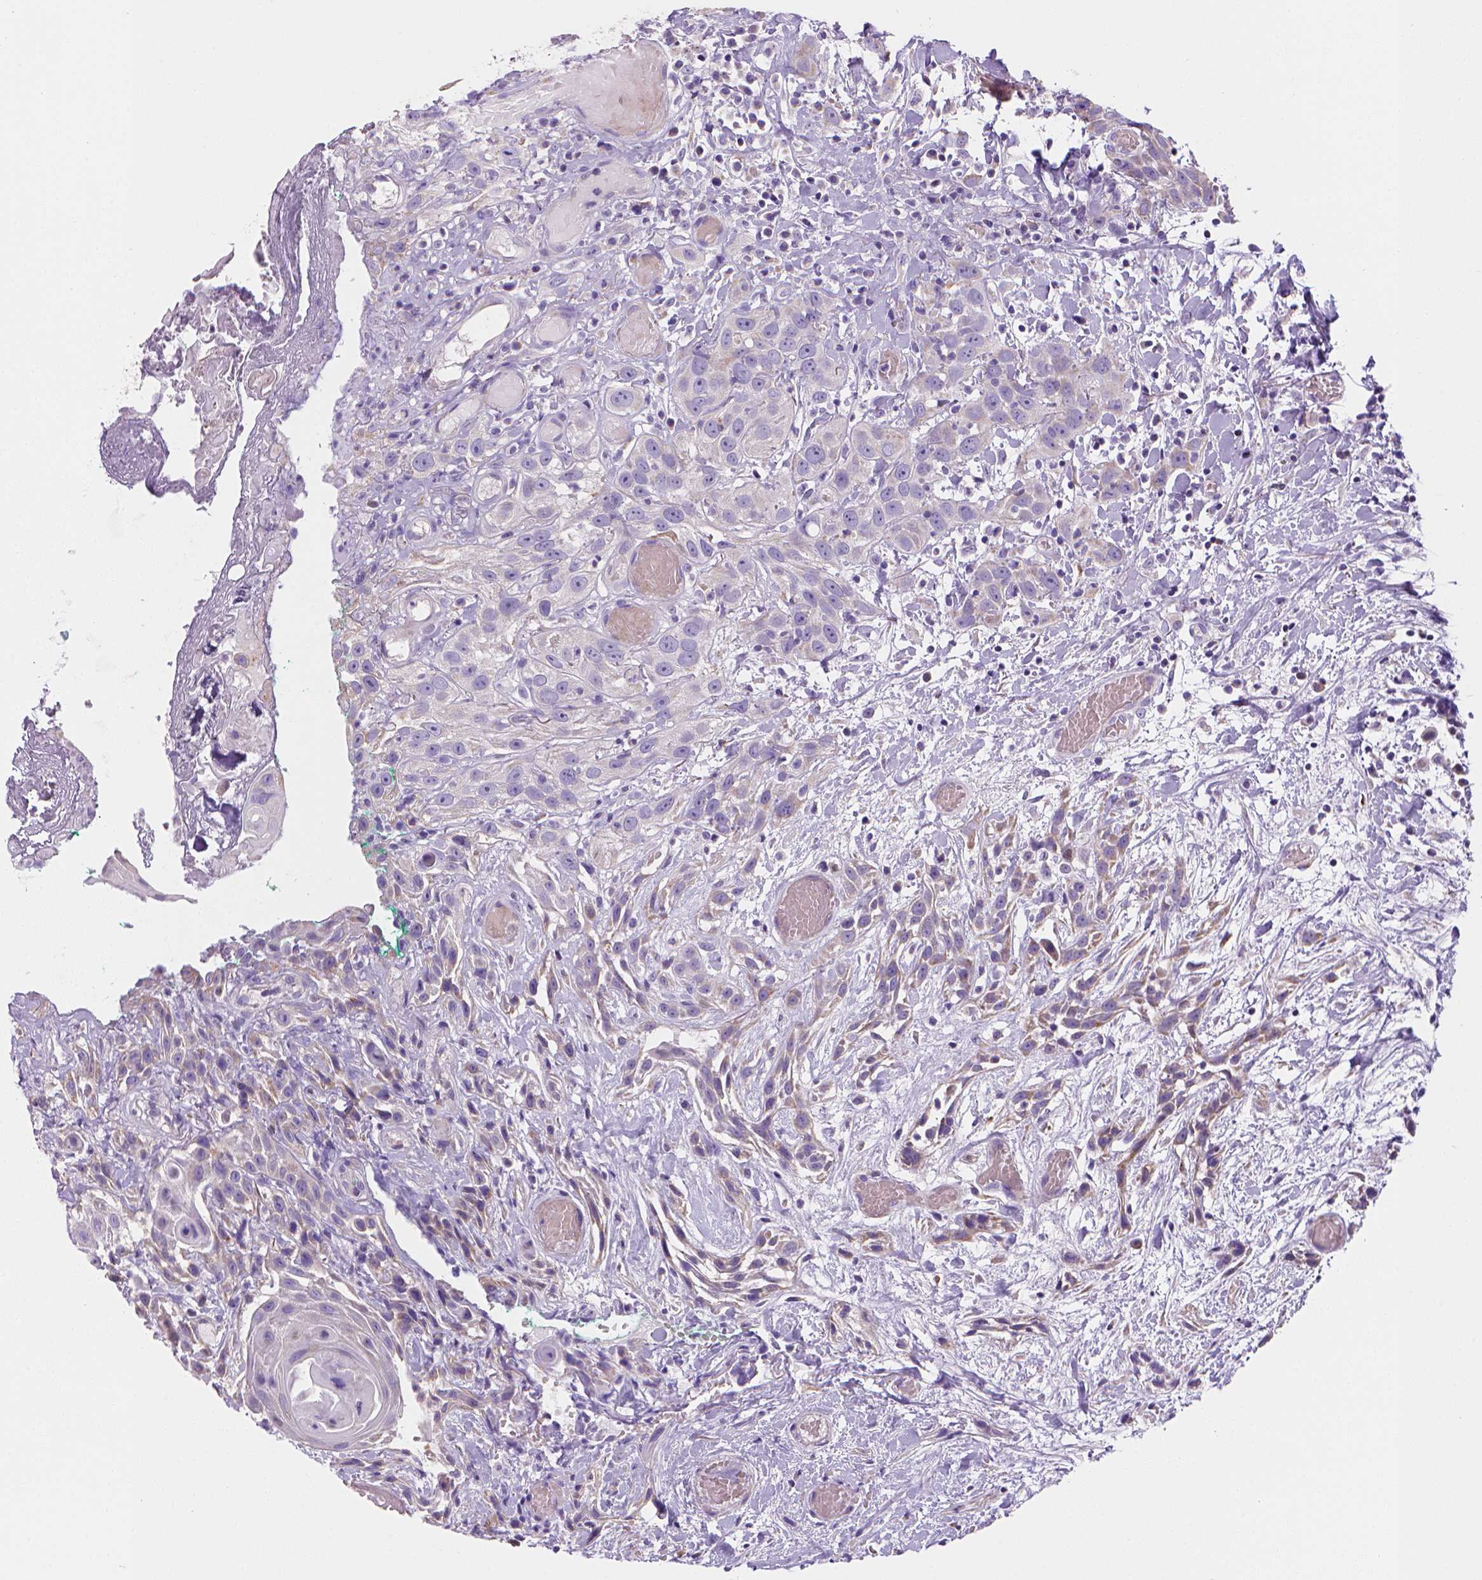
{"staining": {"intensity": "weak", "quantity": "25%-75%", "location": "cytoplasmic/membranous"}, "tissue": "head and neck cancer", "cell_type": "Tumor cells", "image_type": "cancer", "snomed": [{"axis": "morphology", "description": "Normal tissue, NOS"}, {"axis": "morphology", "description": "Squamous cell carcinoma, NOS"}, {"axis": "topography", "description": "Oral tissue"}, {"axis": "topography", "description": "Salivary gland"}, {"axis": "topography", "description": "Head-Neck"}], "caption": "The immunohistochemical stain shows weak cytoplasmic/membranous positivity in tumor cells of squamous cell carcinoma (head and neck) tissue.", "gene": "CES2", "patient": {"sex": "female", "age": 62}}